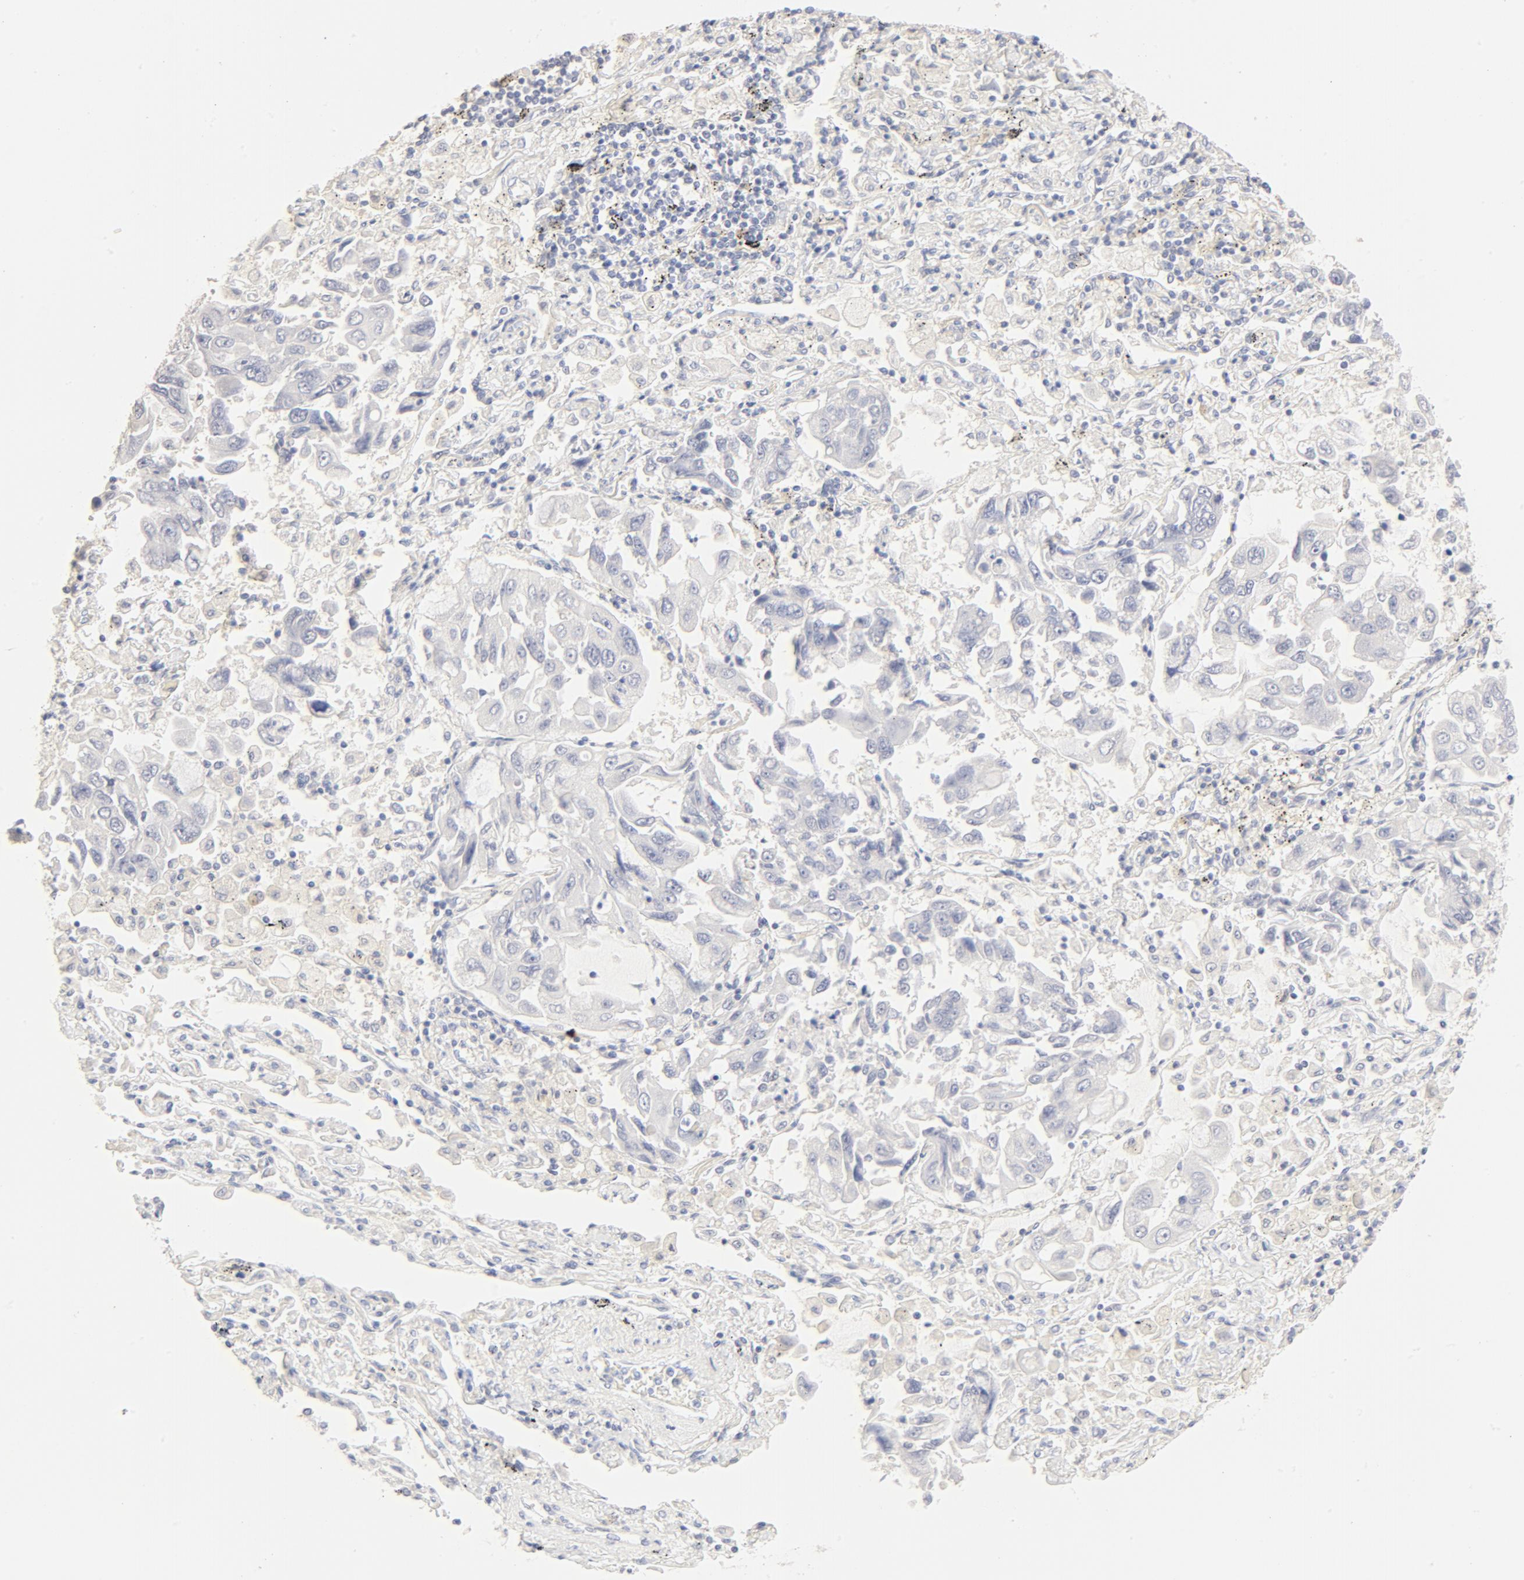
{"staining": {"intensity": "negative", "quantity": "none", "location": "none"}, "tissue": "lung cancer", "cell_type": "Tumor cells", "image_type": "cancer", "snomed": [{"axis": "morphology", "description": "Adenocarcinoma, NOS"}, {"axis": "topography", "description": "Lung"}], "caption": "The micrograph demonstrates no staining of tumor cells in lung cancer.", "gene": "FCGBP", "patient": {"sex": "male", "age": 64}}